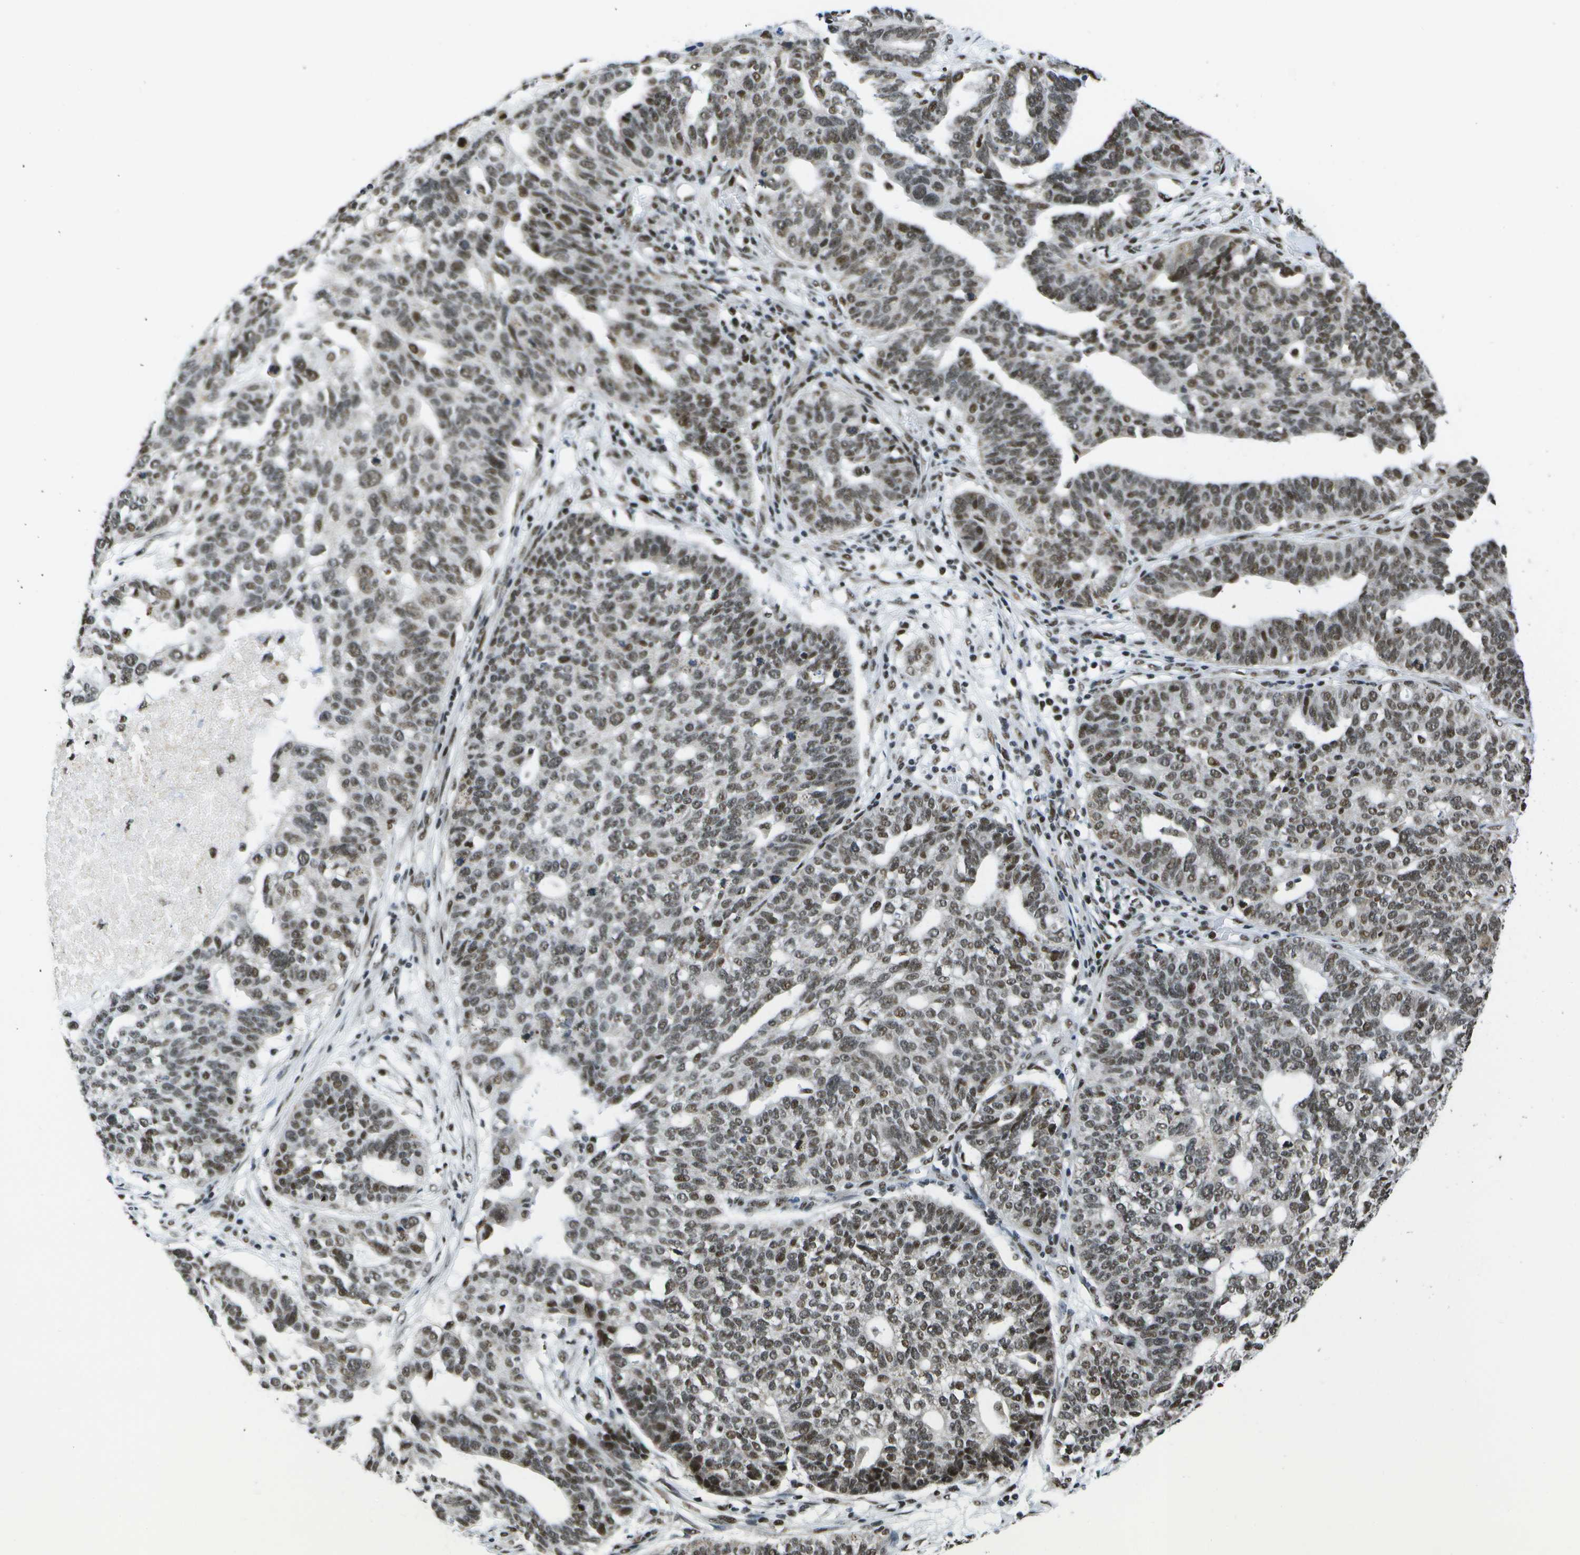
{"staining": {"intensity": "moderate", "quantity": ">75%", "location": "nuclear"}, "tissue": "ovarian cancer", "cell_type": "Tumor cells", "image_type": "cancer", "snomed": [{"axis": "morphology", "description": "Cystadenocarcinoma, serous, NOS"}, {"axis": "topography", "description": "Ovary"}], "caption": "Immunohistochemistry (IHC) image of human ovarian cancer (serous cystadenocarcinoma) stained for a protein (brown), which shows medium levels of moderate nuclear expression in about >75% of tumor cells.", "gene": "NSRP1", "patient": {"sex": "female", "age": 59}}